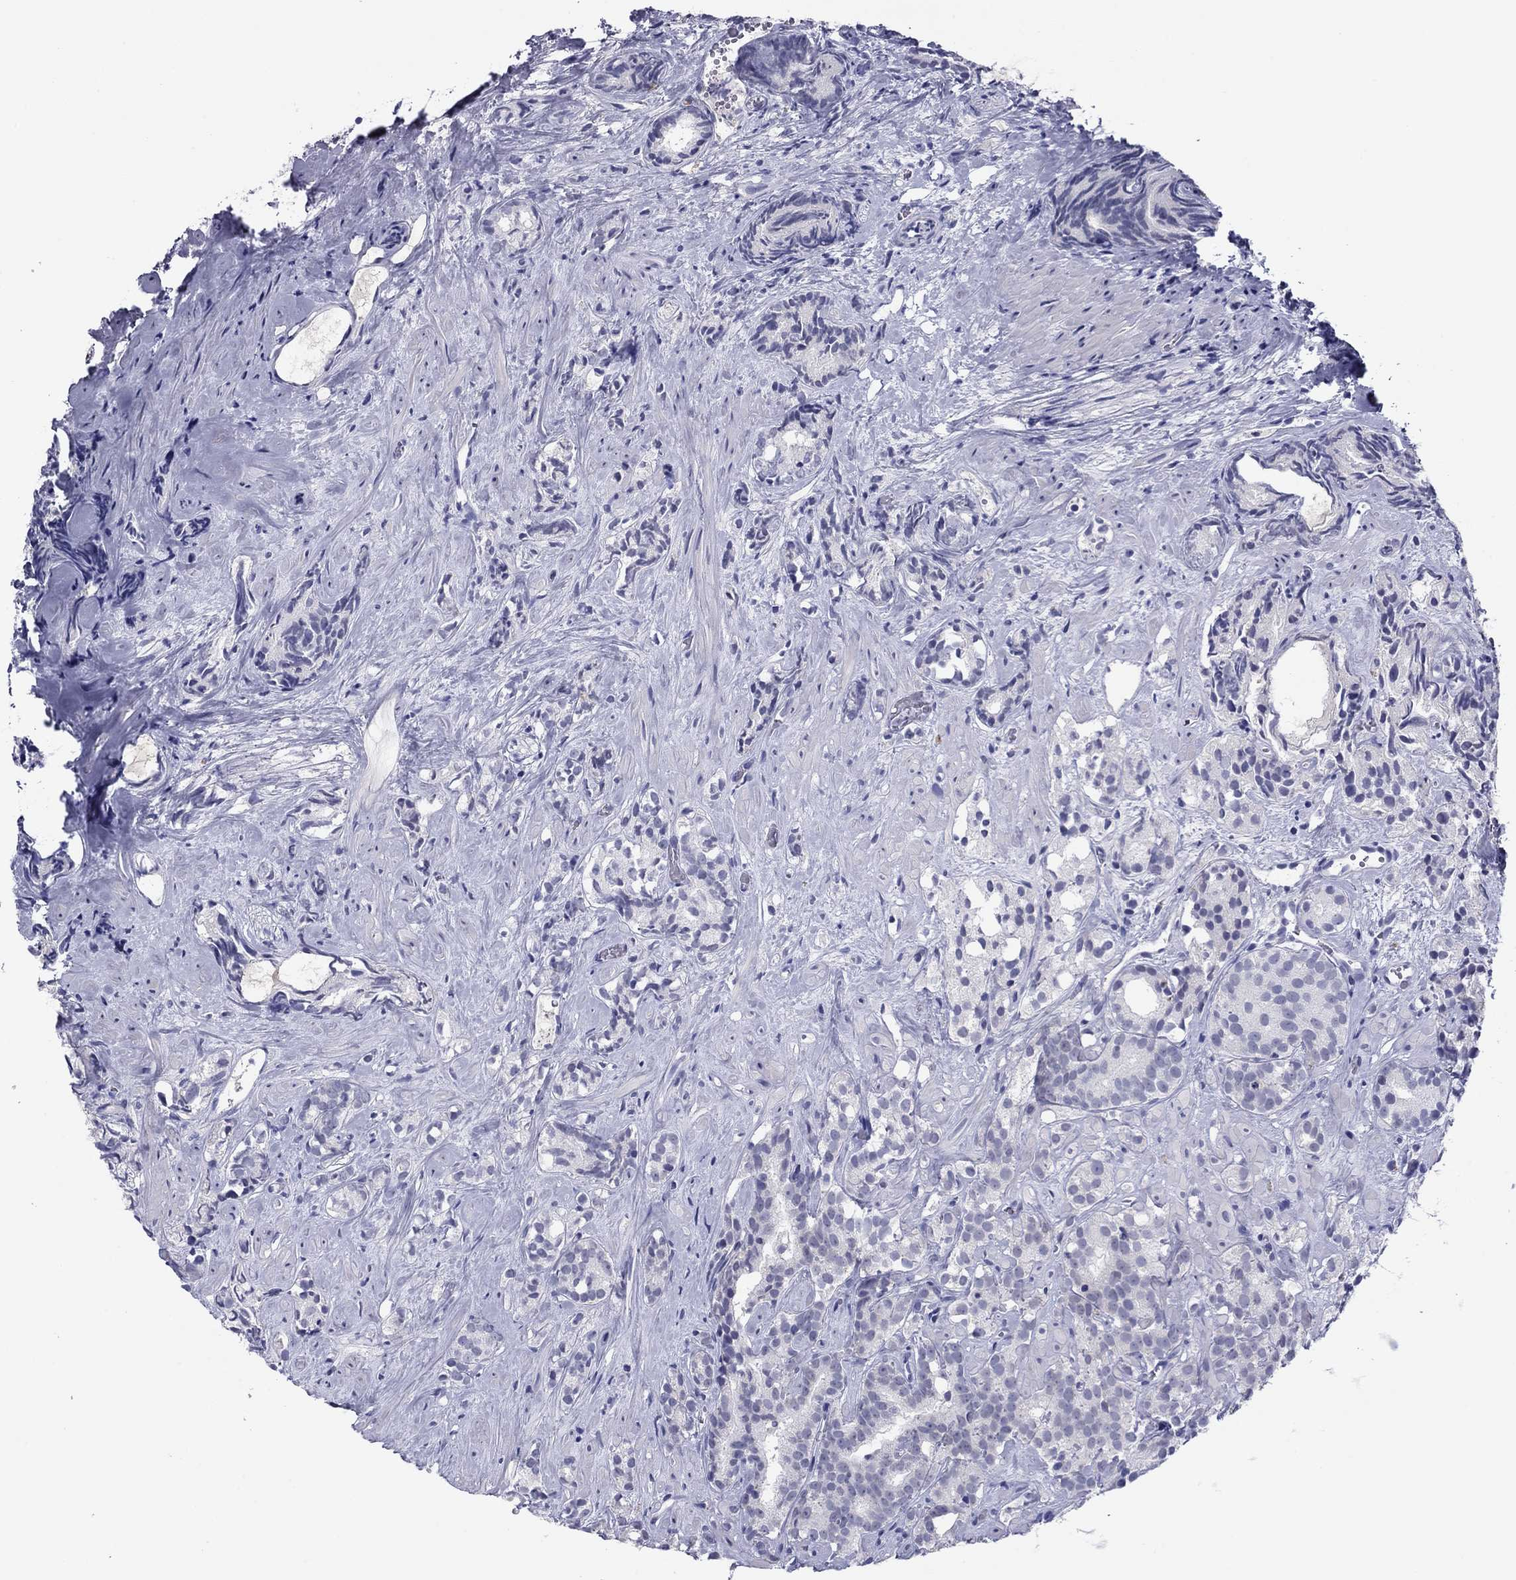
{"staining": {"intensity": "negative", "quantity": "none", "location": "none"}, "tissue": "prostate cancer", "cell_type": "Tumor cells", "image_type": "cancer", "snomed": [{"axis": "morphology", "description": "Adenocarcinoma, High grade"}, {"axis": "topography", "description": "Prostate"}], "caption": "Micrograph shows no protein staining in tumor cells of adenocarcinoma (high-grade) (prostate) tissue.", "gene": "TCFL5", "patient": {"sex": "male", "age": 90}}